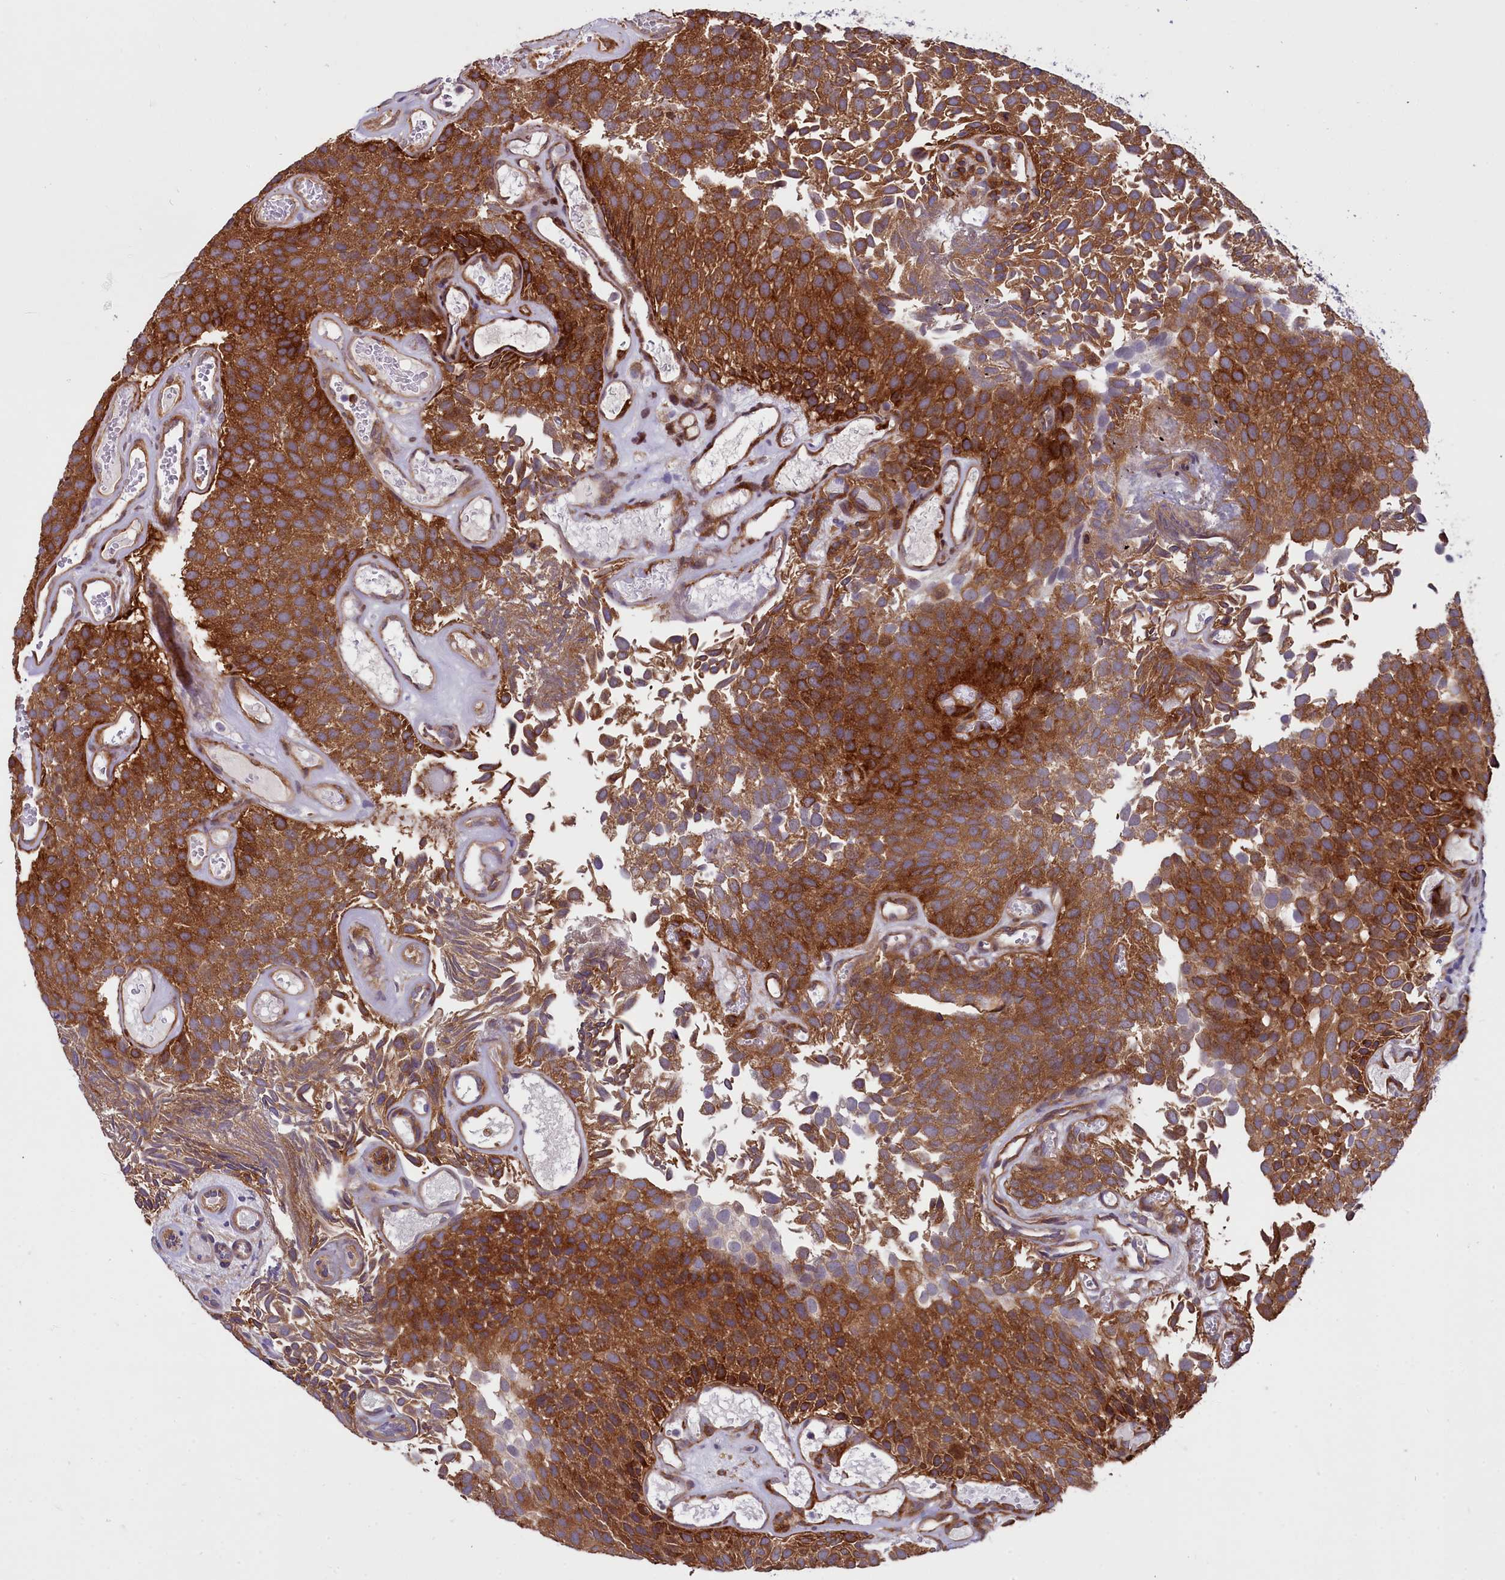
{"staining": {"intensity": "strong", "quantity": ">75%", "location": "cytoplasmic/membranous"}, "tissue": "urothelial cancer", "cell_type": "Tumor cells", "image_type": "cancer", "snomed": [{"axis": "morphology", "description": "Urothelial carcinoma, Low grade"}, {"axis": "topography", "description": "Urinary bladder"}], "caption": "The histopathology image shows a brown stain indicating the presence of a protein in the cytoplasmic/membranous of tumor cells in urothelial carcinoma (low-grade).", "gene": "BCAR1", "patient": {"sex": "male", "age": 89}}